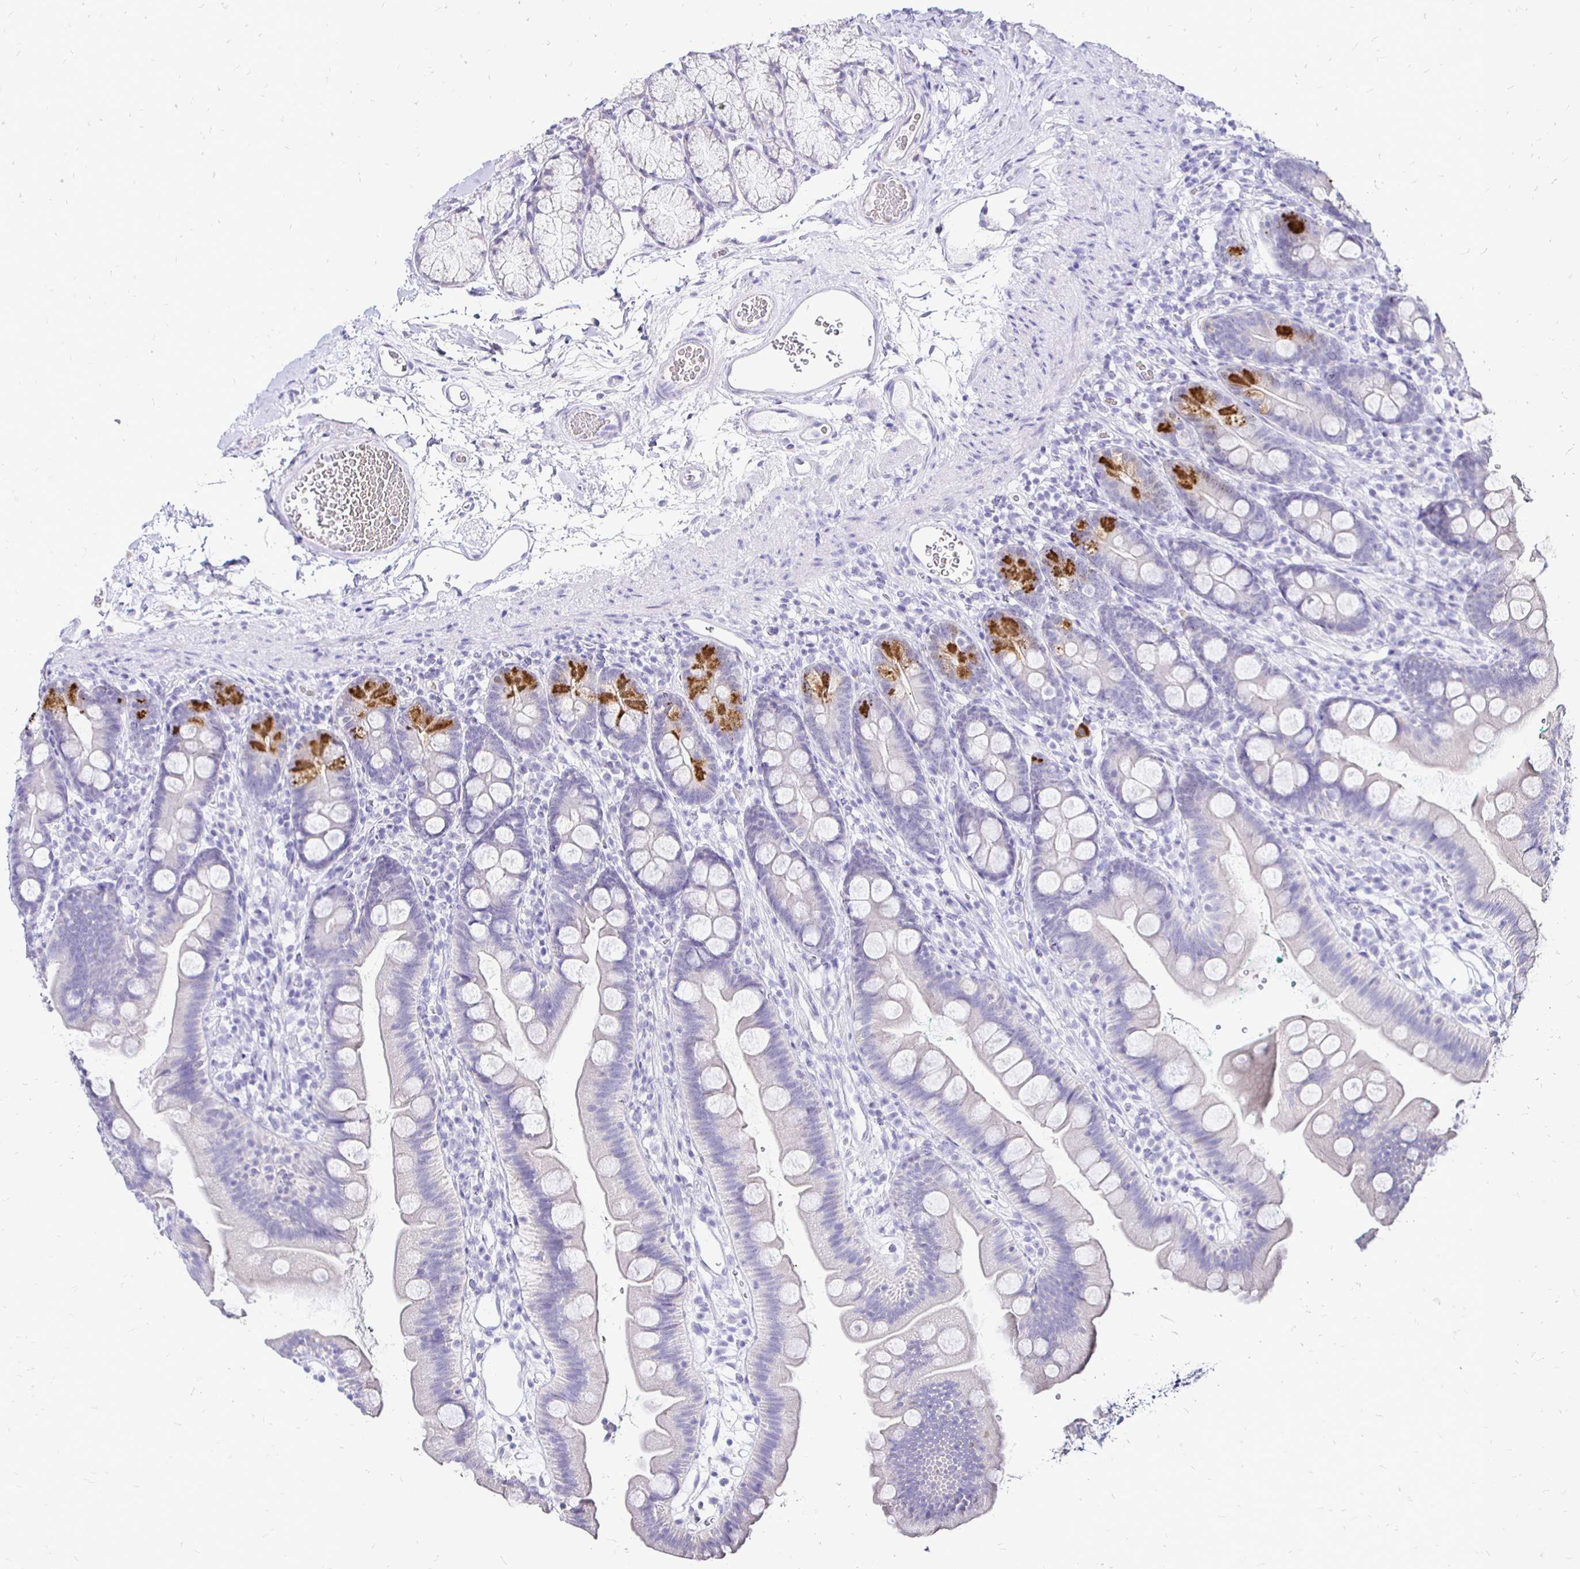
{"staining": {"intensity": "moderate", "quantity": "<25%", "location": "cytoplasmic/membranous"}, "tissue": "duodenum", "cell_type": "Glandular cells", "image_type": "normal", "snomed": [{"axis": "morphology", "description": "Normal tissue, NOS"}, {"axis": "topography", "description": "Duodenum"}], "caption": "Immunohistochemistry (IHC) micrograph of benign duodenum: duodenum stained using IHC reveals low levels of moderate protein expression localized specifically in the cytoplasmic/membranous of glandular cells, appearing as a cytoplasmic/membranous brown color.", "gene": "IRGC", "patient": {"sex": "female", "age": 67}}